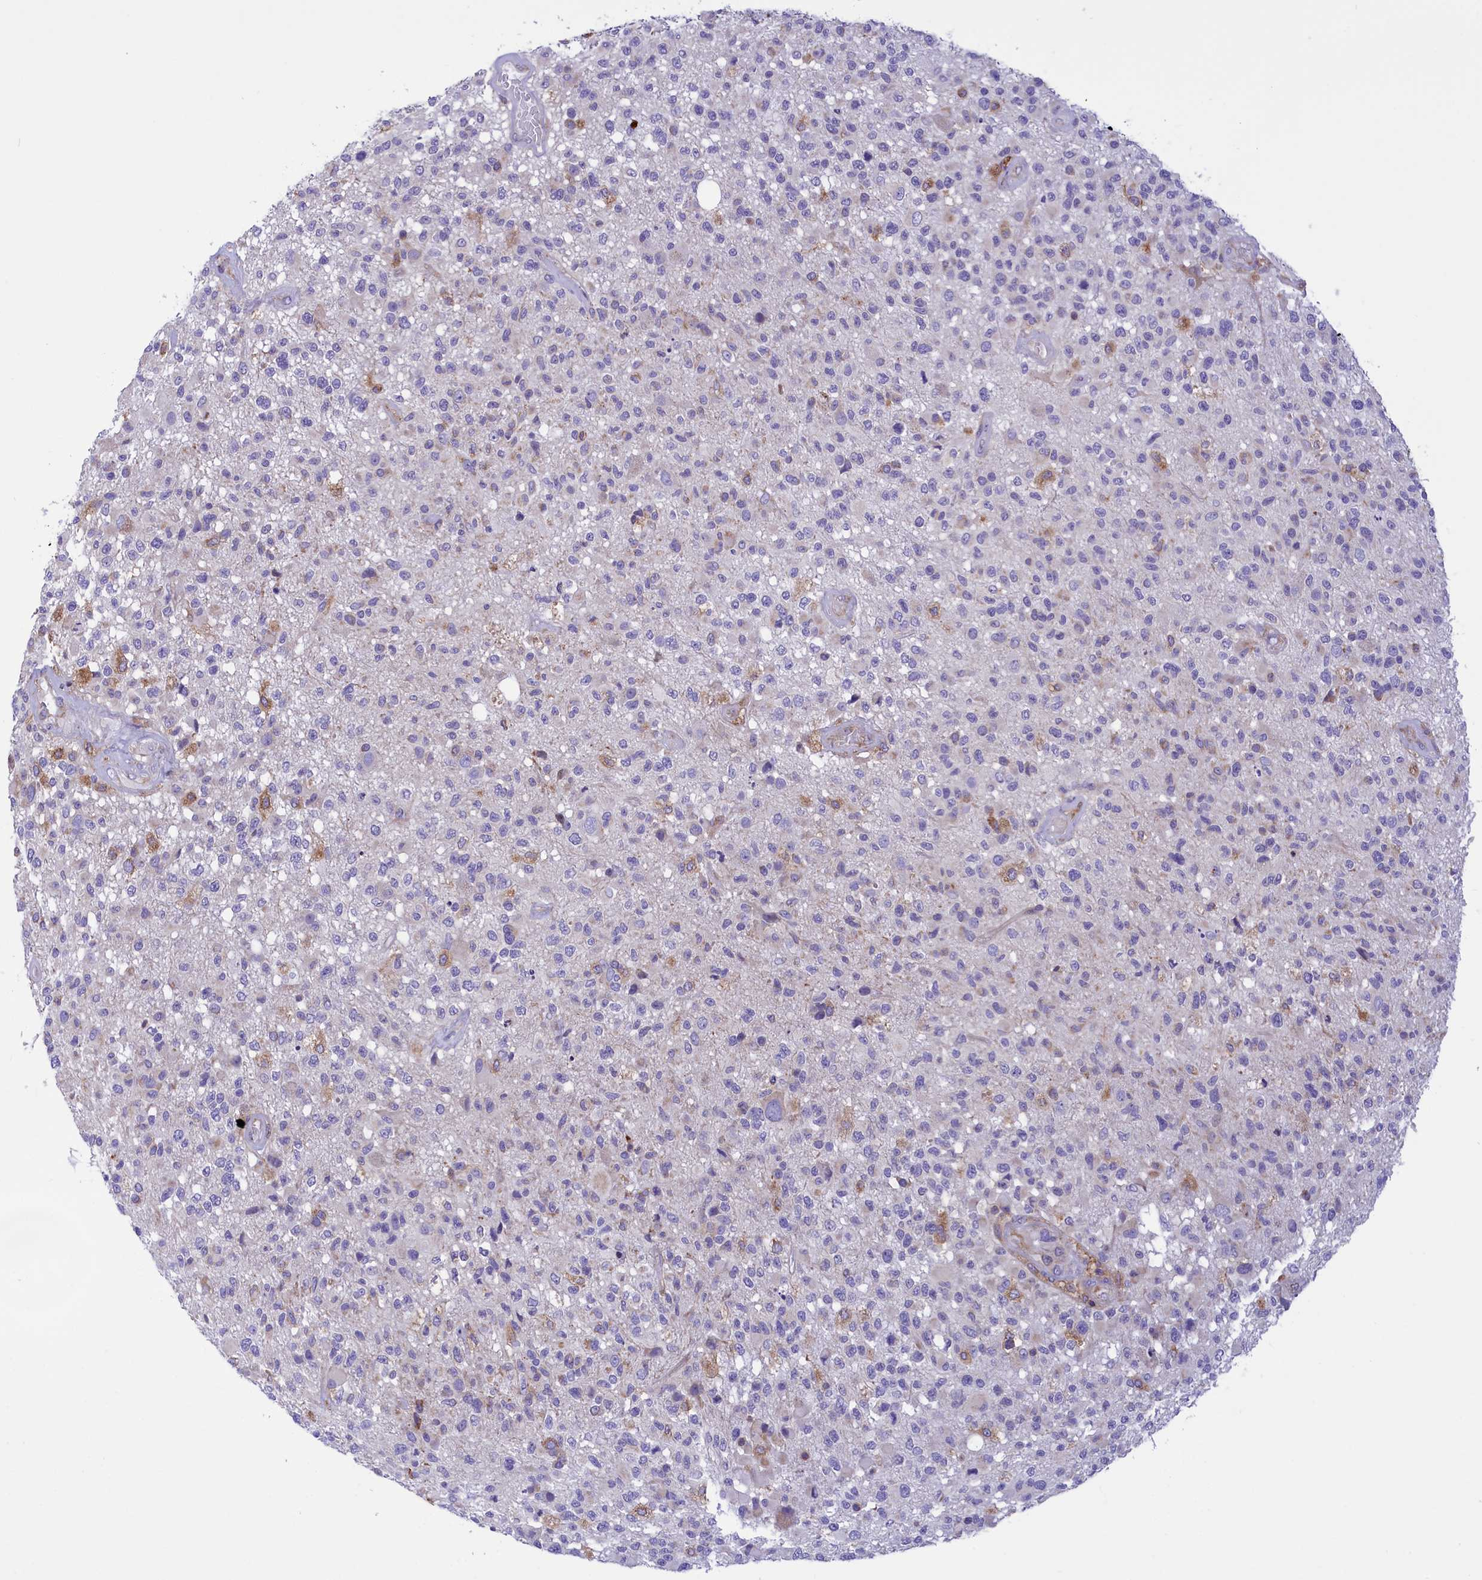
{"staining": {"intensity": "negative", "quantity": "none", "location": "none"}, "tissue": "glioma", "cell_type": "Tumor cells", "image_type": "cancer", "snomed": [{"axis": "morphology", "description": "Glioma, malignant, High grade"}, {"axis": "morphology", "description": "Glioblastoma, NOS"}, {"axis": "topography", "description": "Brain"}], "caption": "An immunohistochemistry (IHC) image of glioblastoma is shown. There is no staining in tumor cells of glioblastoma.", "gene": "CORO7-PAM16", "patient": {"sex": "male", "age": 60}}